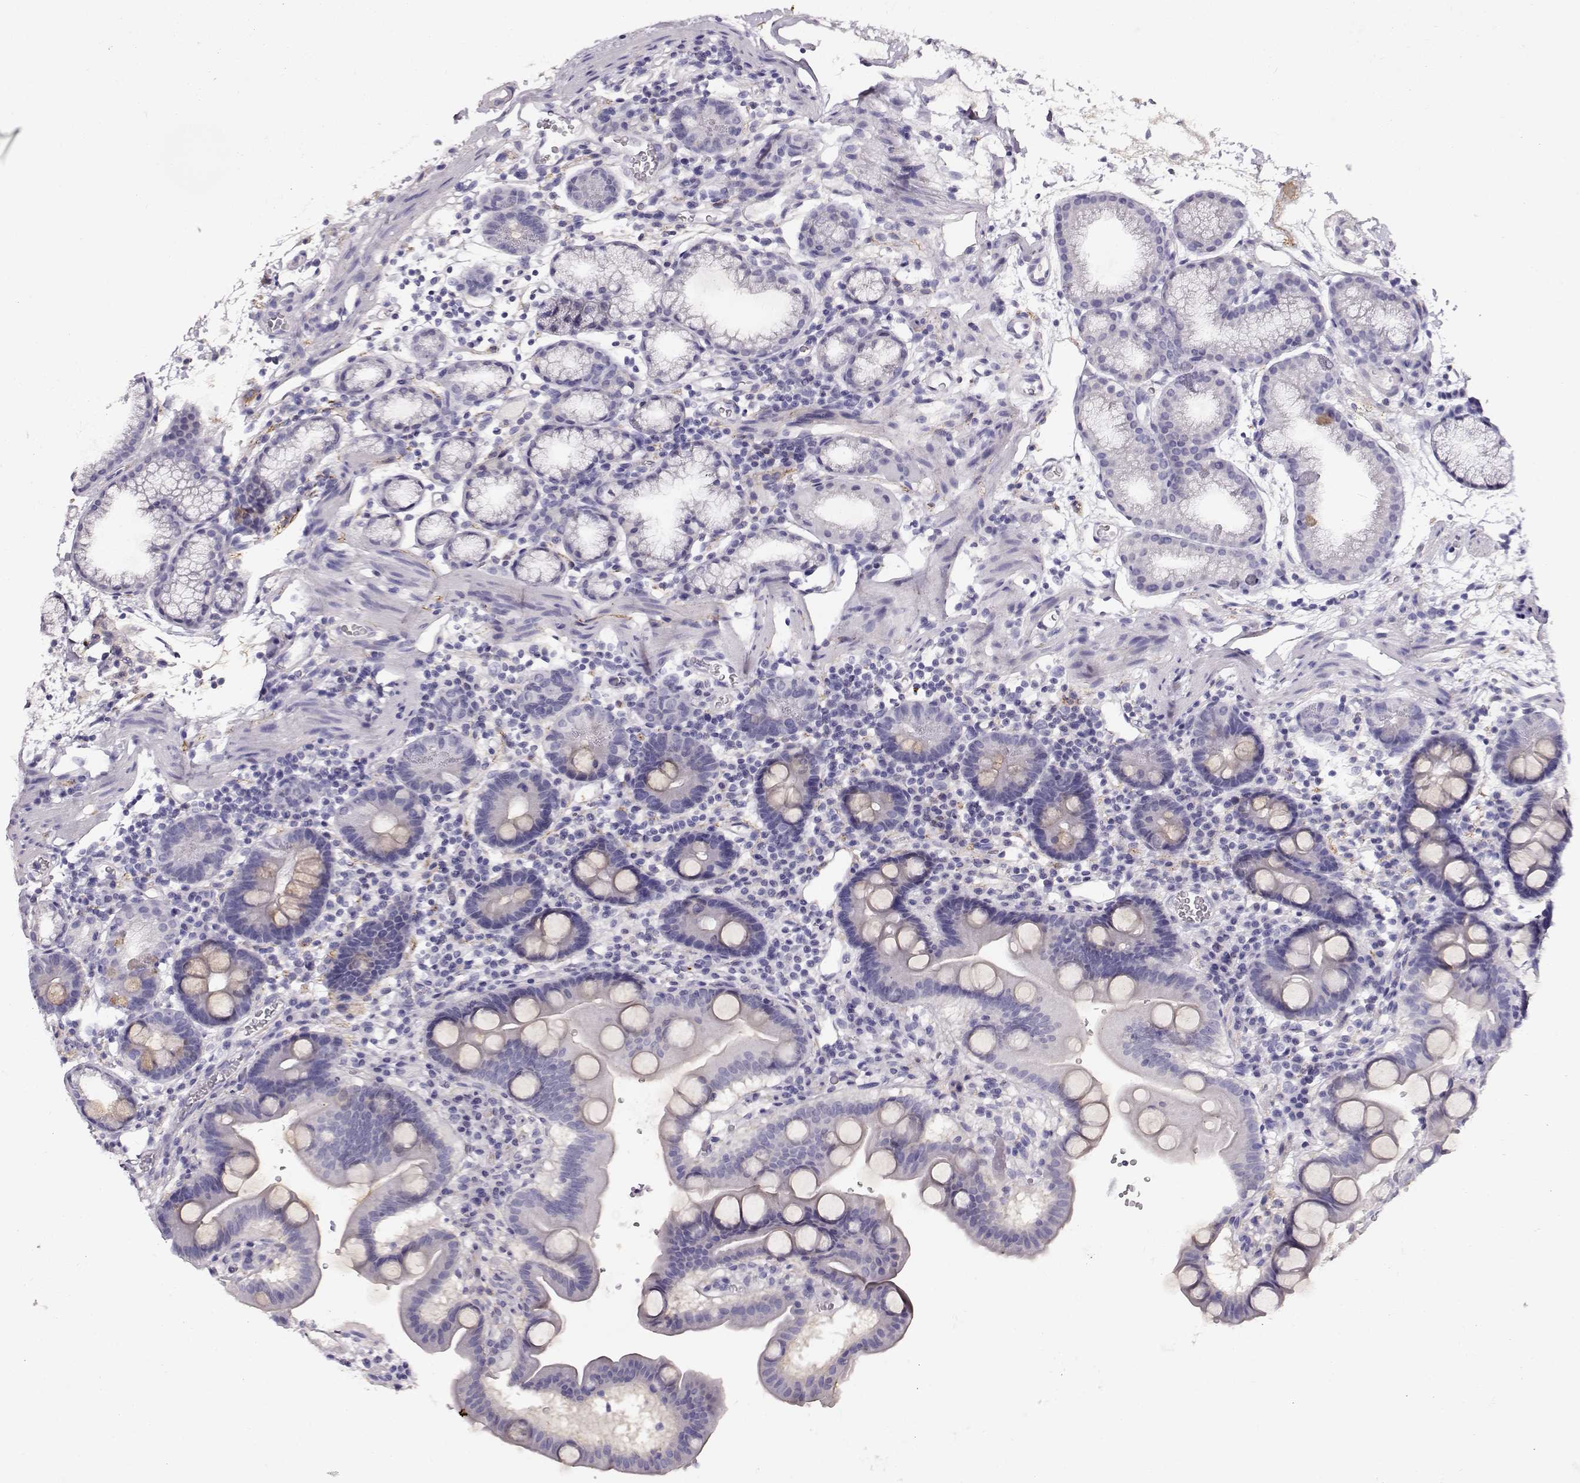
{"staining": {"intensity": "negative", "quantity": "none", "location": "none"}, "tissue": "duodenum", "cell_type": "Glandular cells", "image_type": "normal", "snomed": [{"axis": "morphology", "description": "Normal tissue, NOS"}, {"axis": "topography", "description": "Duodenum"}], "caption": "Immunohistochemistry of normal human duodenum shows no staining in glandular cells. The staining is performed using DAB (3,3'-diaminobenzidine) brown chromogen with nuclei counter-stained in using hematoxylin.", "gene": "RBM44", "patient": {"sex": "male", "age": 59}}